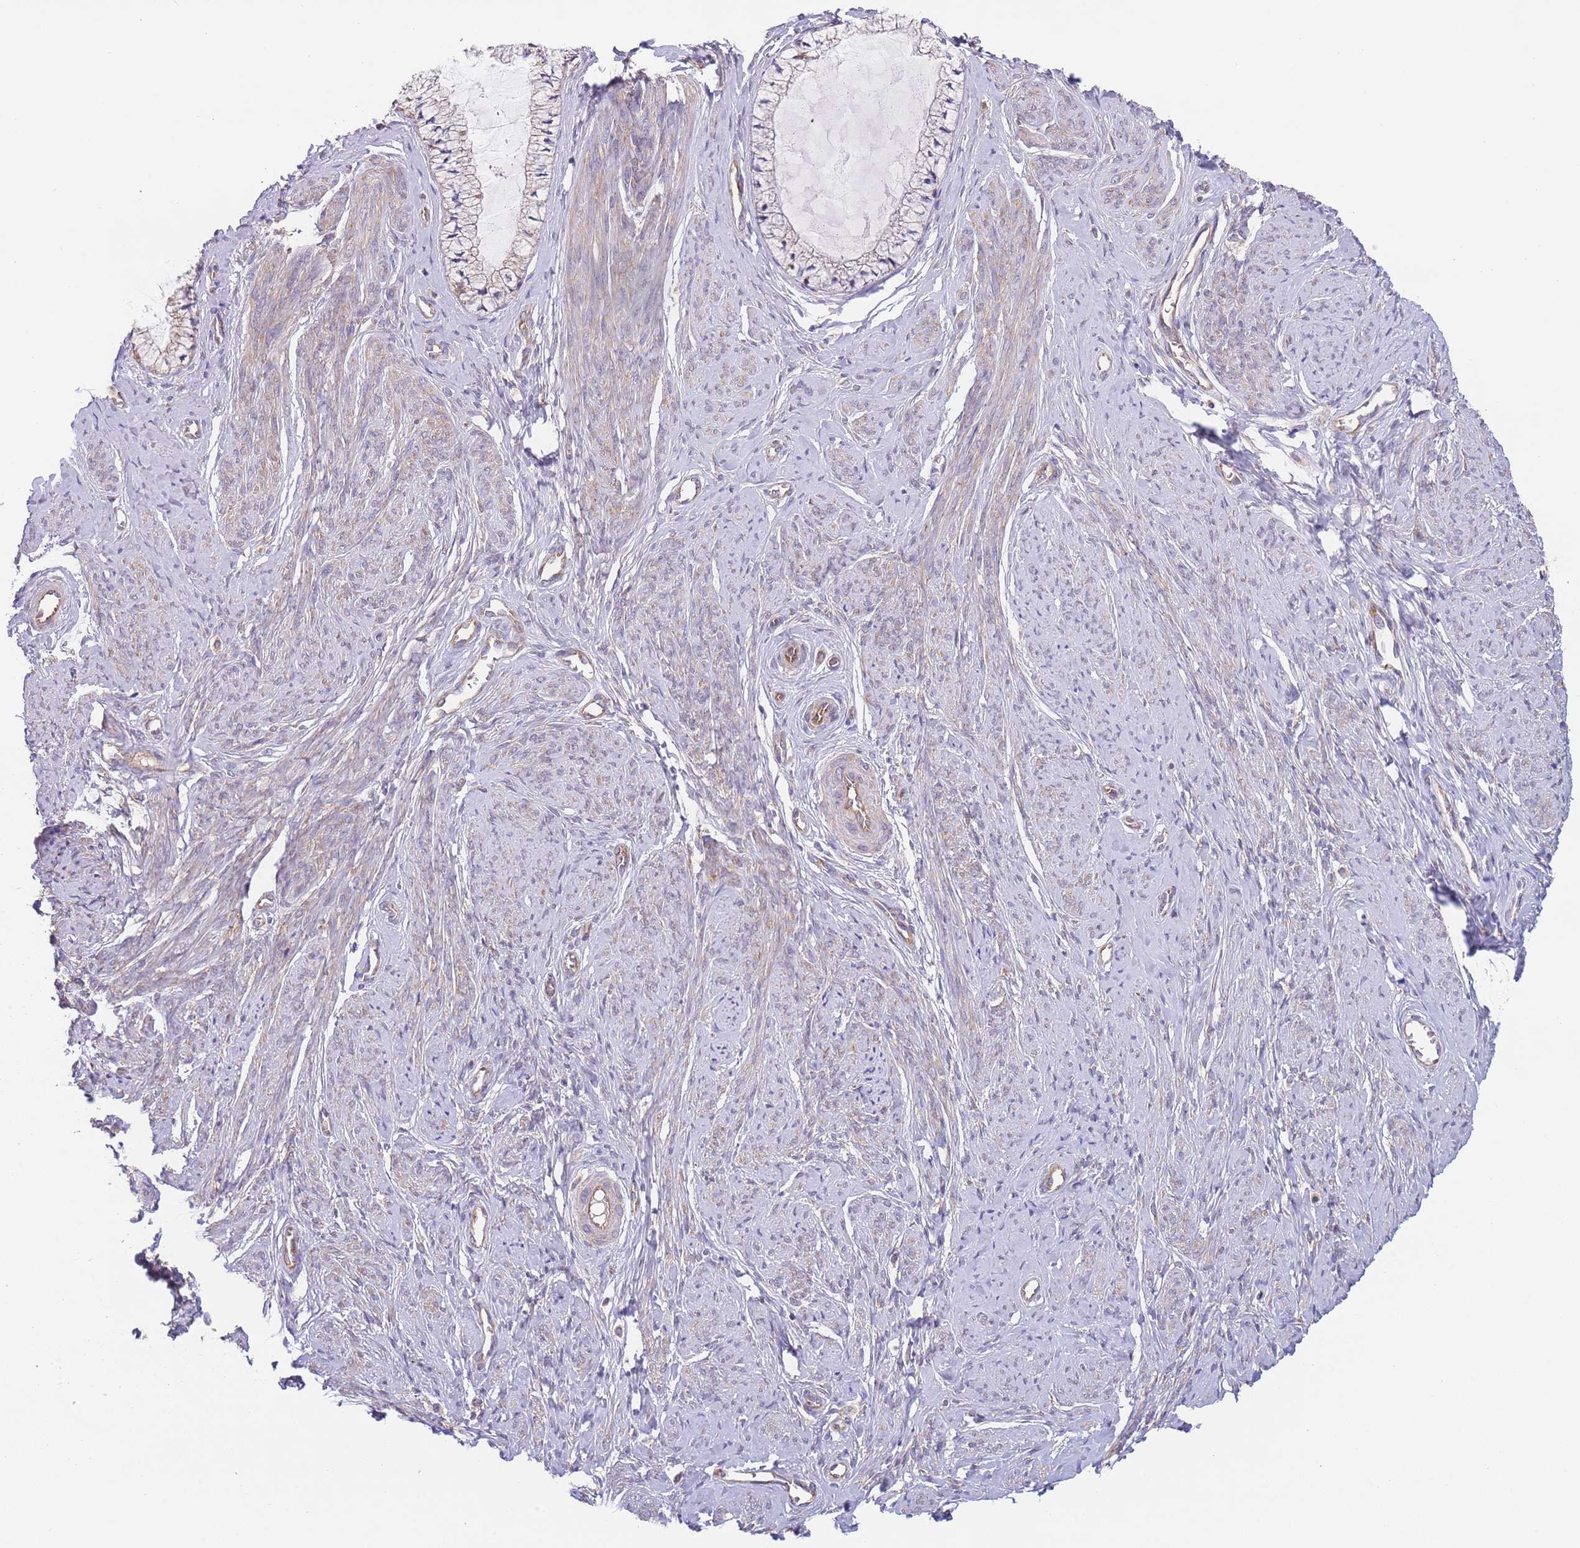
{"staining": {"intensity": "weak", "quantity": "25%-75%", "location": "cytoplasmic/membranous"}, "tissue": "cervix", "cell_type": "Glandular cells", "image_type": "normal", "snomed": [{"axis": "morphology", "description": "Normal tissue, NOS"}, {"axis": "topography", "description": "Cervix"}], "caption": "Protein staining by immunohistochemistry displays weak cytoplasmic/membranous positivity in about 25%-75% of glandular cells in benign cervix. (DAB IHC with brightfield microscopy, high magnification).", "gene": "EIF3F", "patient": {"sex": "female", "age": 42}}